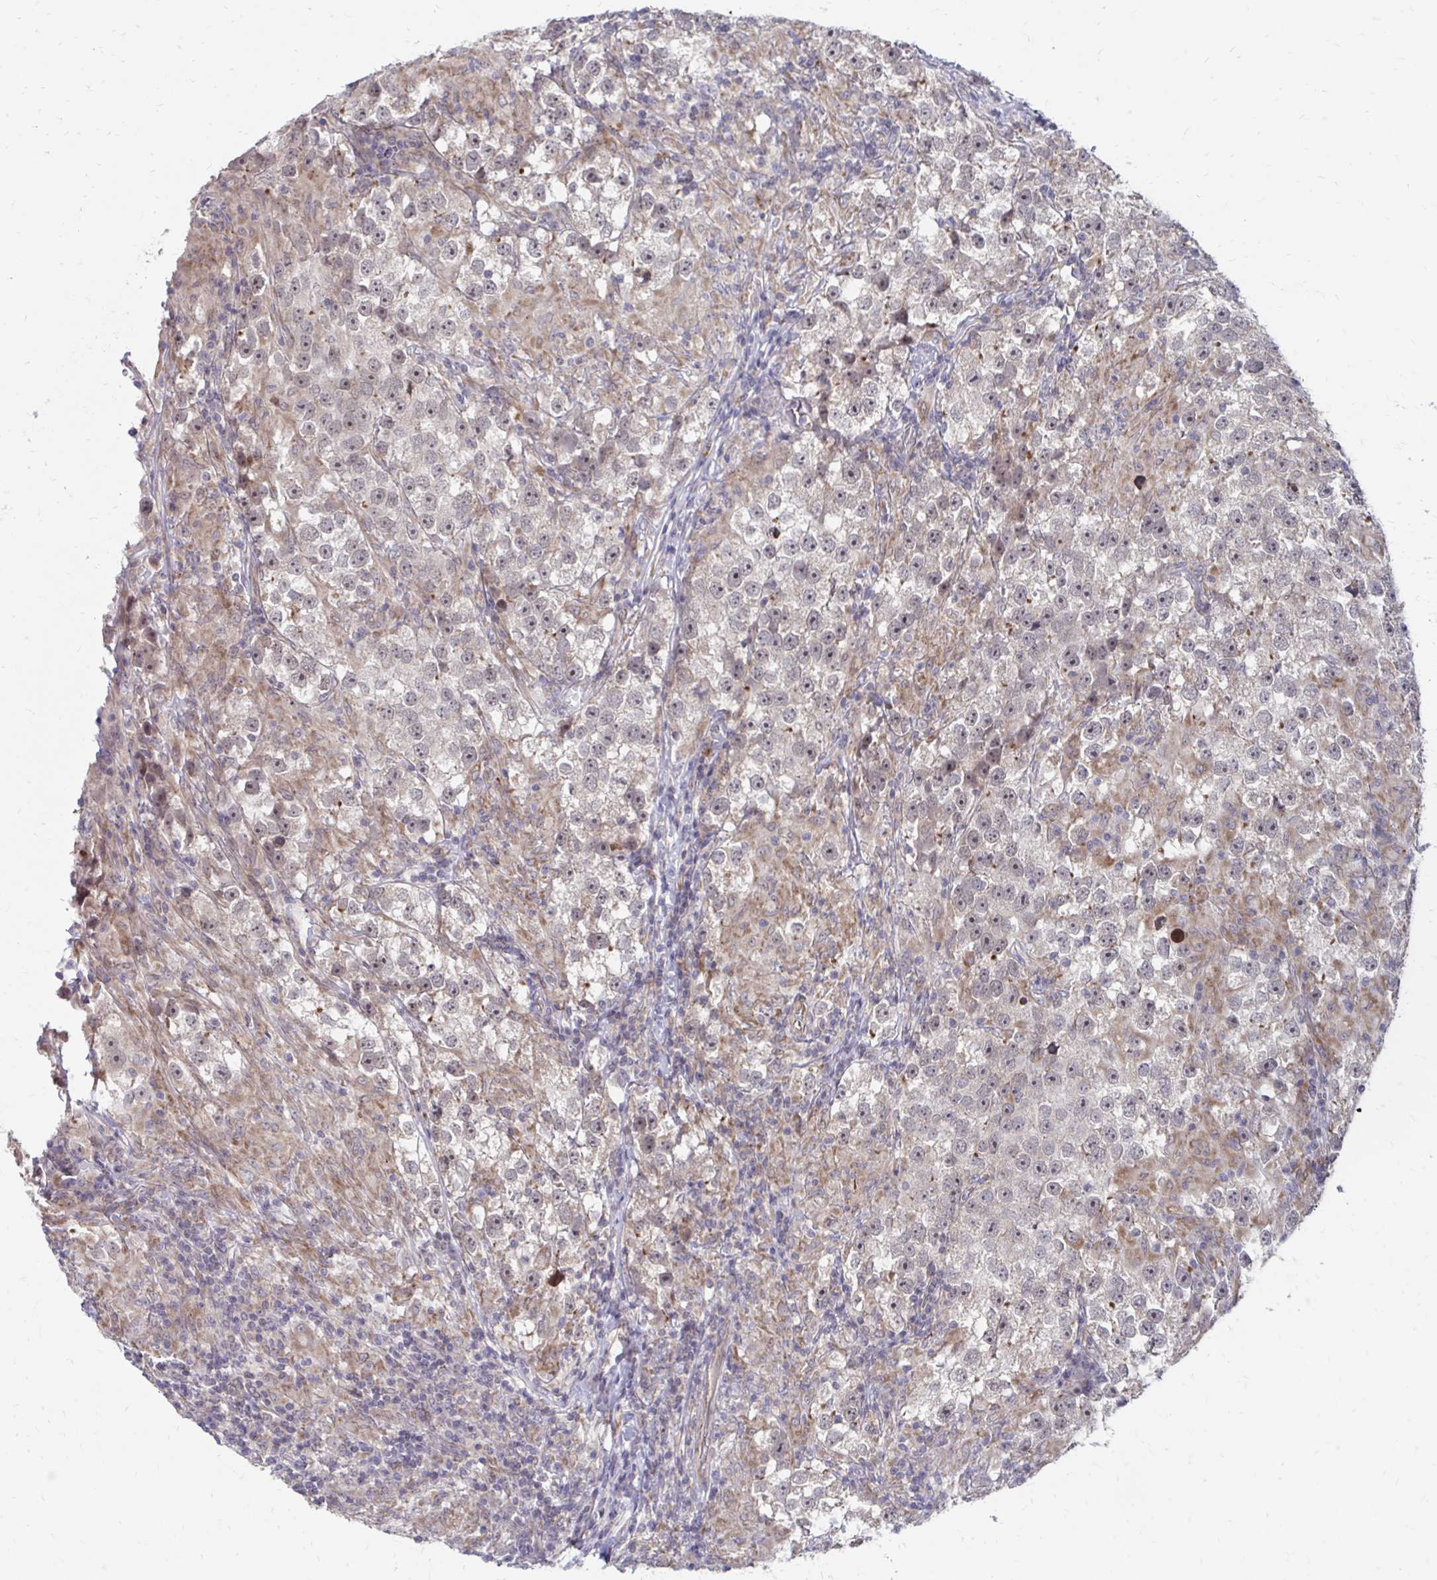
{"staining": {"intensity": "weak", "quantity": ">75%", "location": "cytoplasmic/membranous,nuclear"}, "tissue": "testis cancer", "cell_type": "Tumor cells", "image_type": "cancer", "snomed": [{"axis": "morphology", "description": "Seminoma, NOS"}, {"axis": "topography", "description": "Testis"}], "caption": "A brown stain highlights weak cytoplasmic/membranous and nuclear expression of a protein in testis cancer tumor cells.", "gene": "ITPR2", "patient": {"sex": "male", "age": 46}}